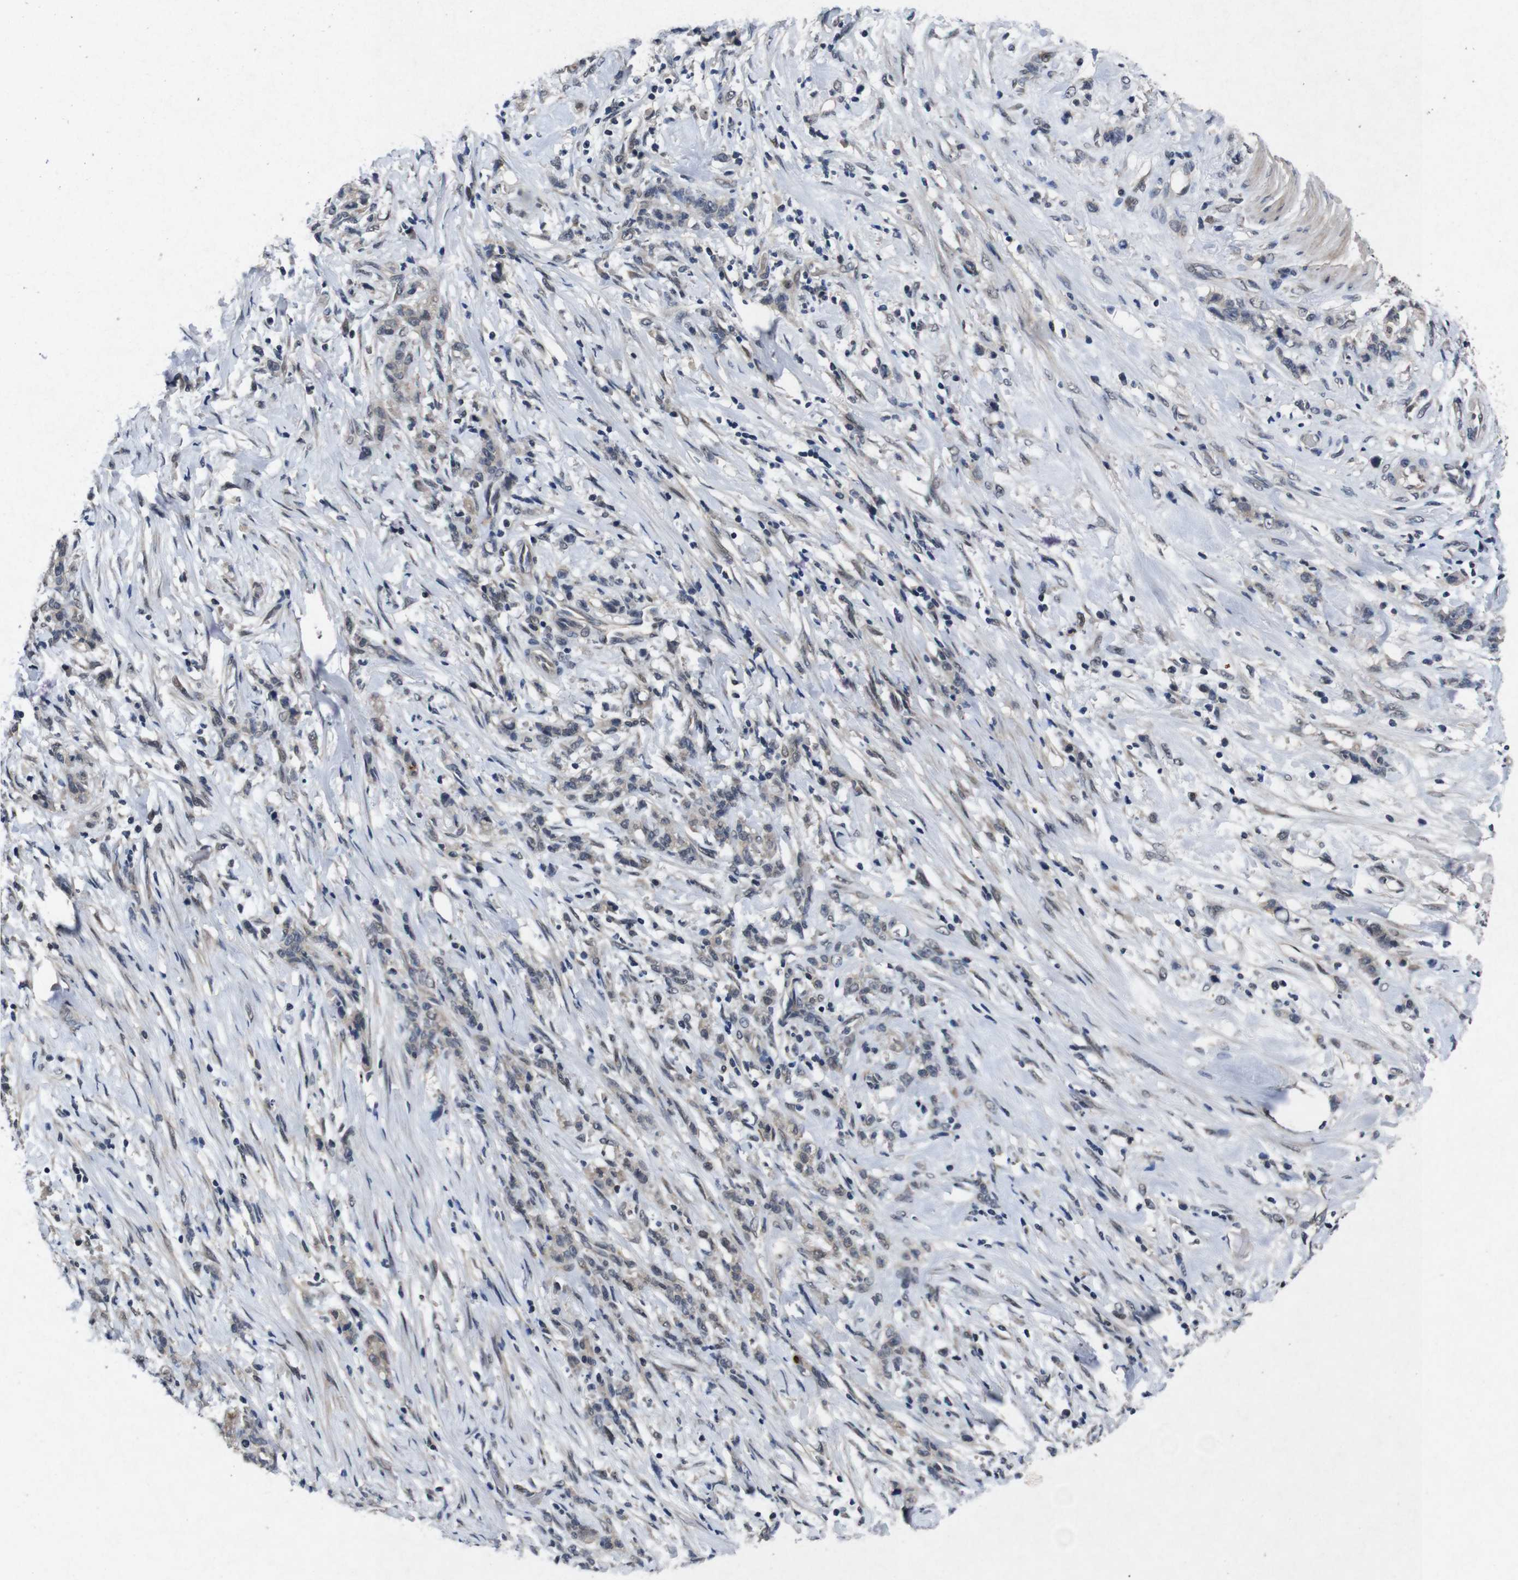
{"staining": {"intensity": "negative", "quantity": "none", "location": "none"}, "tissue": "stomach cancer", "cell_type": "Tumor cells", "image_type": "cancer", "snomed": [{"axis": "morphology", "description": "Adenocarcinoma, NOS"}, {"axis": "topography", "description": "Stomach, lower"}], "caption": "DAB (3,3'-diaminobenzidine) immunohistochemical staining of adenocarcinoma (stomach) demonstrates no significant positivity in tumor cells.", "gene": "AKT3", "patient": {"sex": "male", "age": 88}}